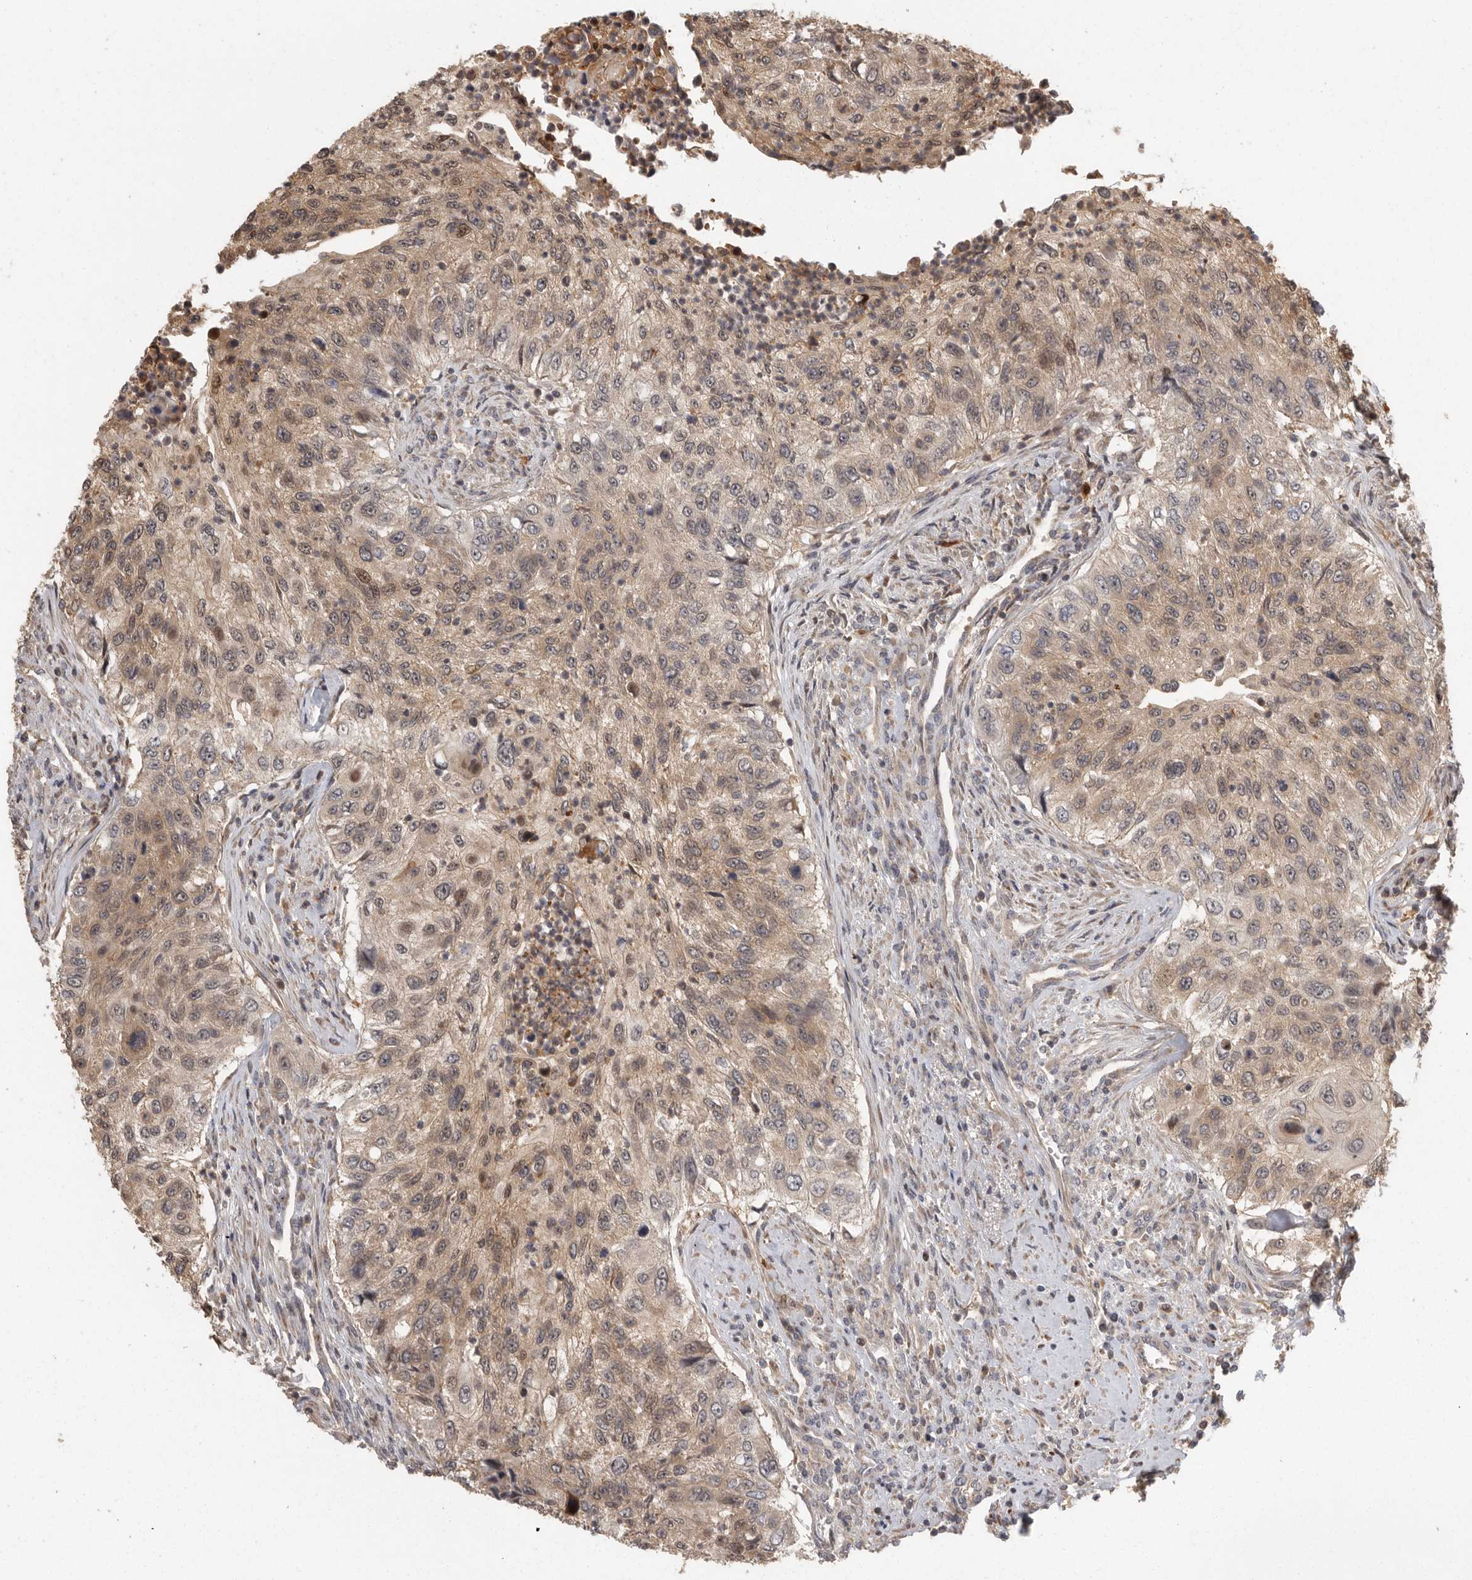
{"staining": {"intensity": "weak", "quantity": ">75%", "location": "cytoplasmic/membranous"}, "tissue": "urothelial cancer", "cell_type": "Tumor cells", "image_type": "cancer", "snomed": [{"axis": "morphology", "description": "Urothelial carcinoma, High grade"}, {"axis": "topography", "description": "Urinary bladder"}], "caption": "A photomicrograph showing weak cytoplasmic/membranous expression in about >75% of tumor cells in urothelial cancer, as visualized by brown immunohistochemical staining.", "gene": "SWT1", "patient": {"sex": "female", "age": 60}}